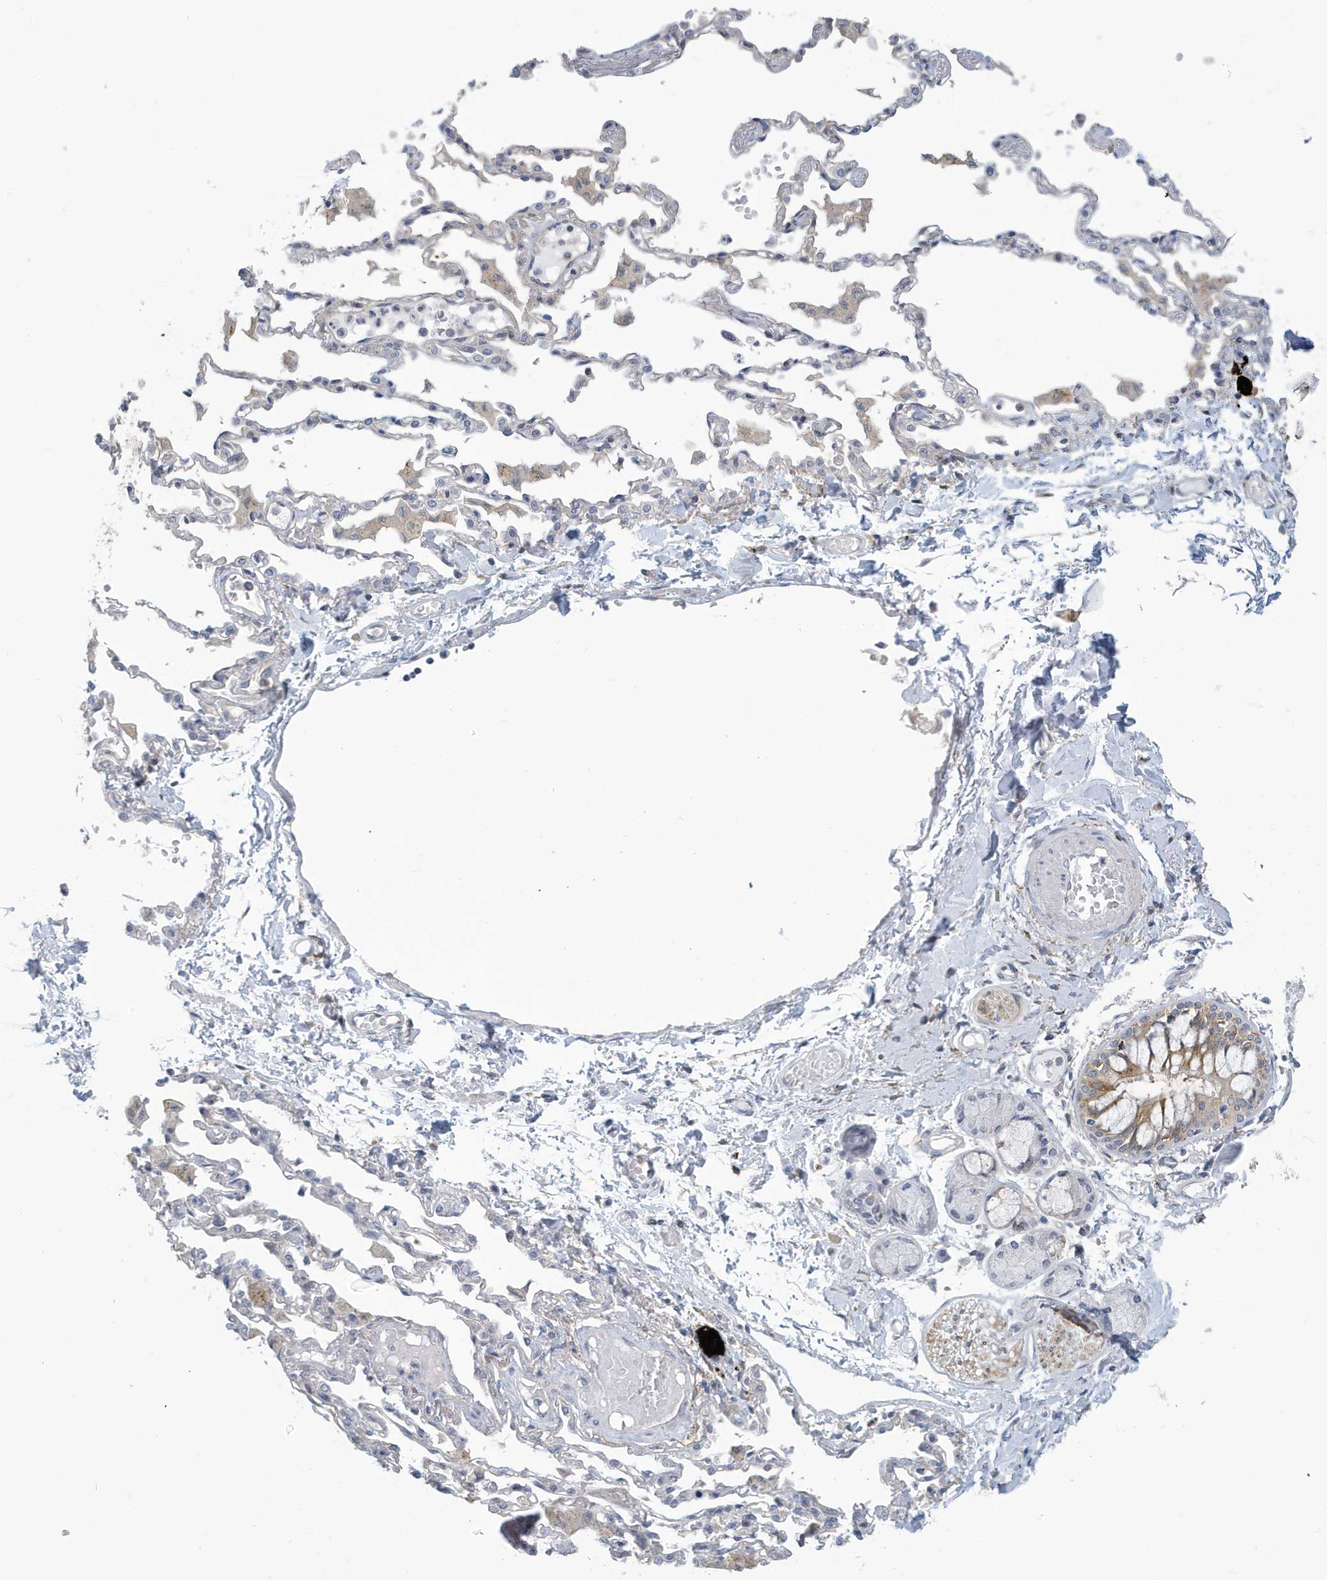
{"staining": {"intensity": "negative", "quantity": "none", "location": "none"}, "tissue": "adipose tissue", "cell_type": "Adipocytes", "image_type": "normal", "snomed": [{"axis": "morphology", "description": "Normal tissue, NOS"}, {"axis": "topography", "description": "Cartilage tissue"}, {"axis": "topography", "description": "Bronchus"}, {"axis": "topography", "description": "Lung"}, {"axis": "topography", "description": "Peripheral nerve tissue"}], "caption": "Protein analysis of unremarkable adipose tissue reveals no significant positivity in adipocytes. The staining is performed using DAB brown chromogen with nuclei counter-stained in using hematoxylin.", "gene": "VTA1", "patient": {"sex": "female", "age": 49}}